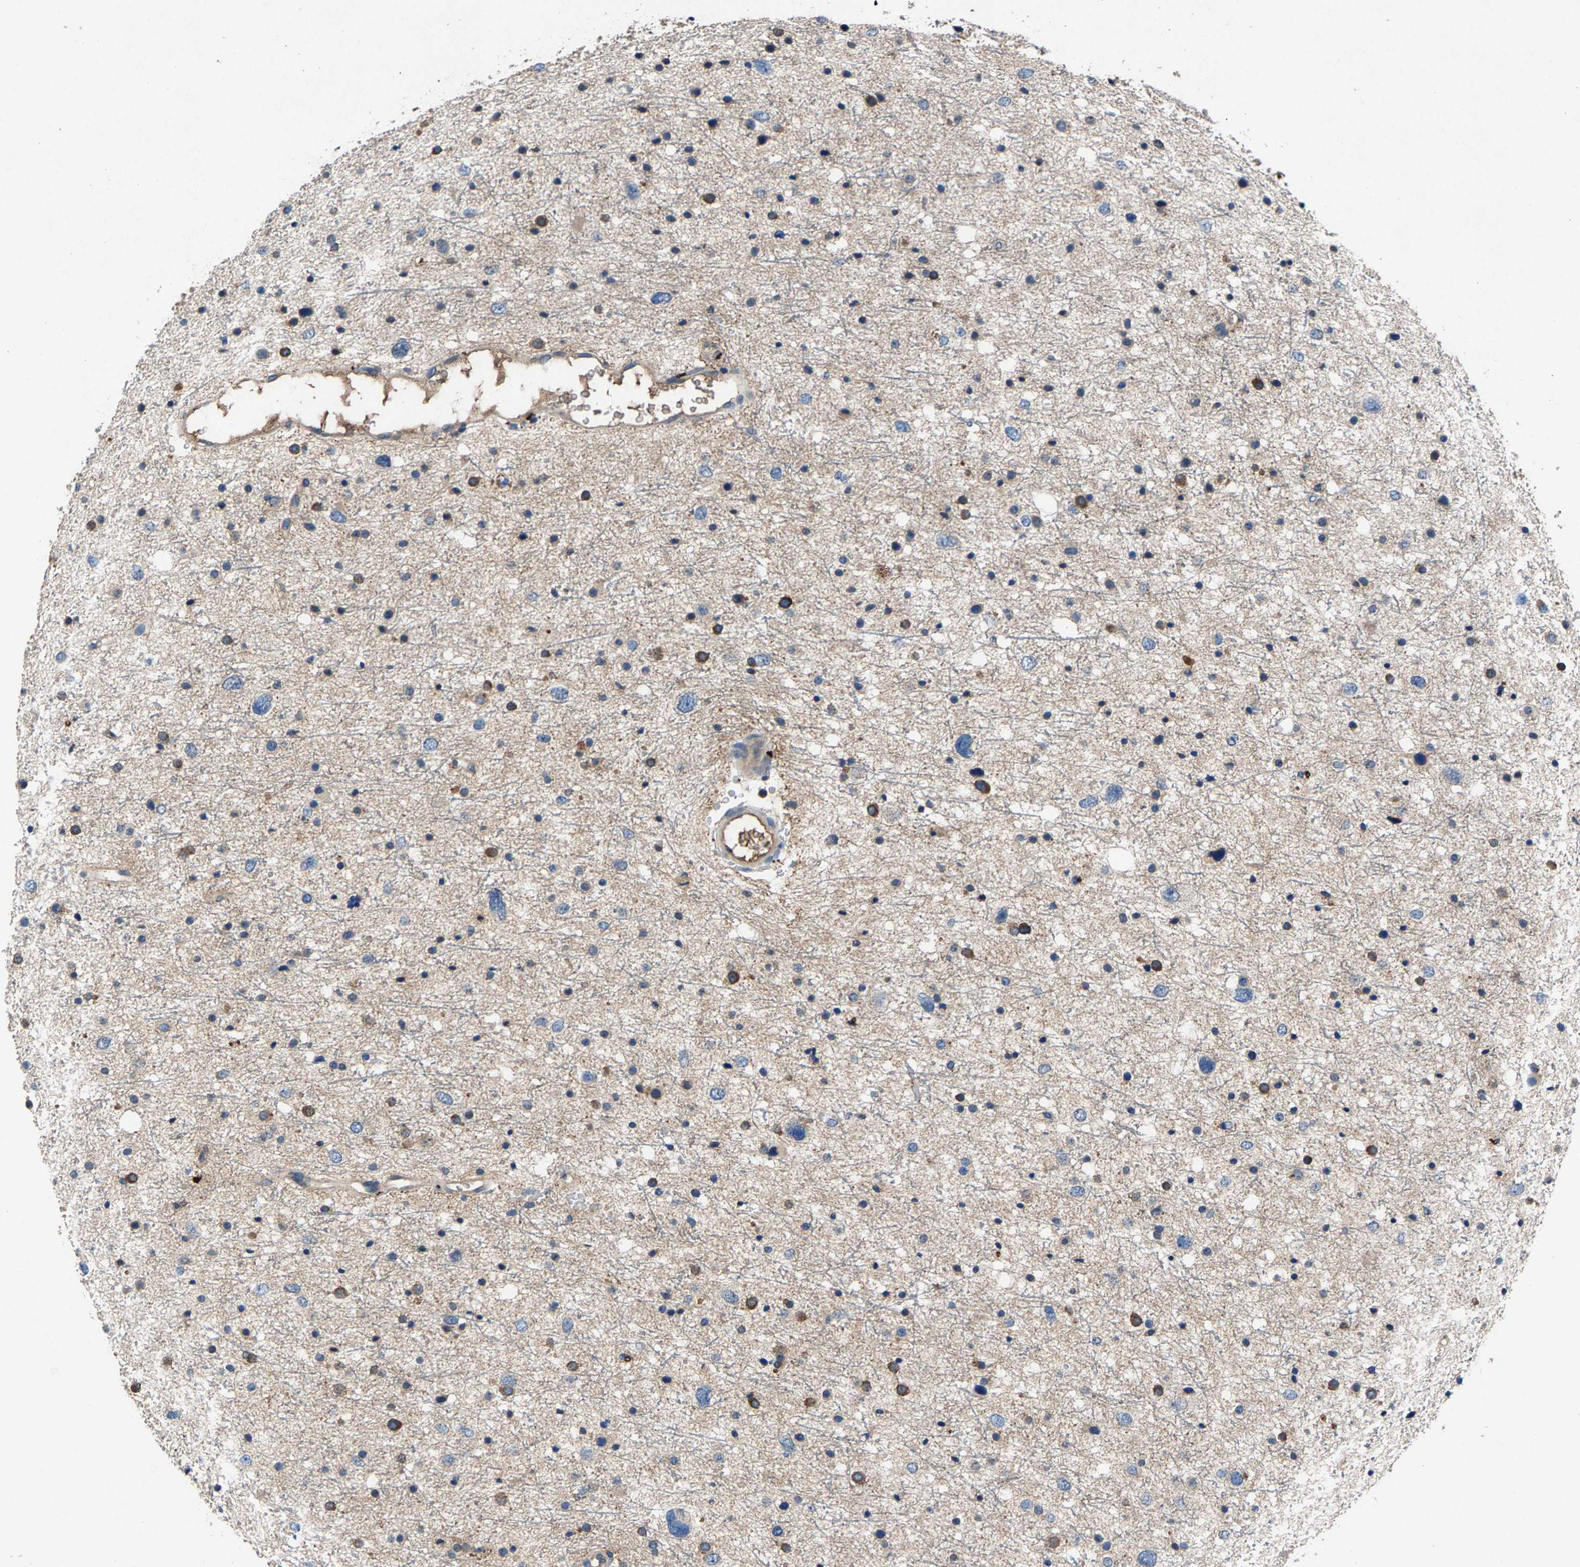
{"staining": {"intensity": "negative", "quantity": "none", "location": "none"}, "tissue": "glioma", "cell_type": "Tumor cells", "image_type": "cancer", "snomed": [{"axis": "morphology", "description": "Glioma, malignant, Low grade"}, {"axis": "topography", "description": "Brain"}], "caption": "A micrograph of human glioma is negative for staining in tumor cells.", "gene": "PRXL2C", "patient": {"sex": "female", "age": 37}}